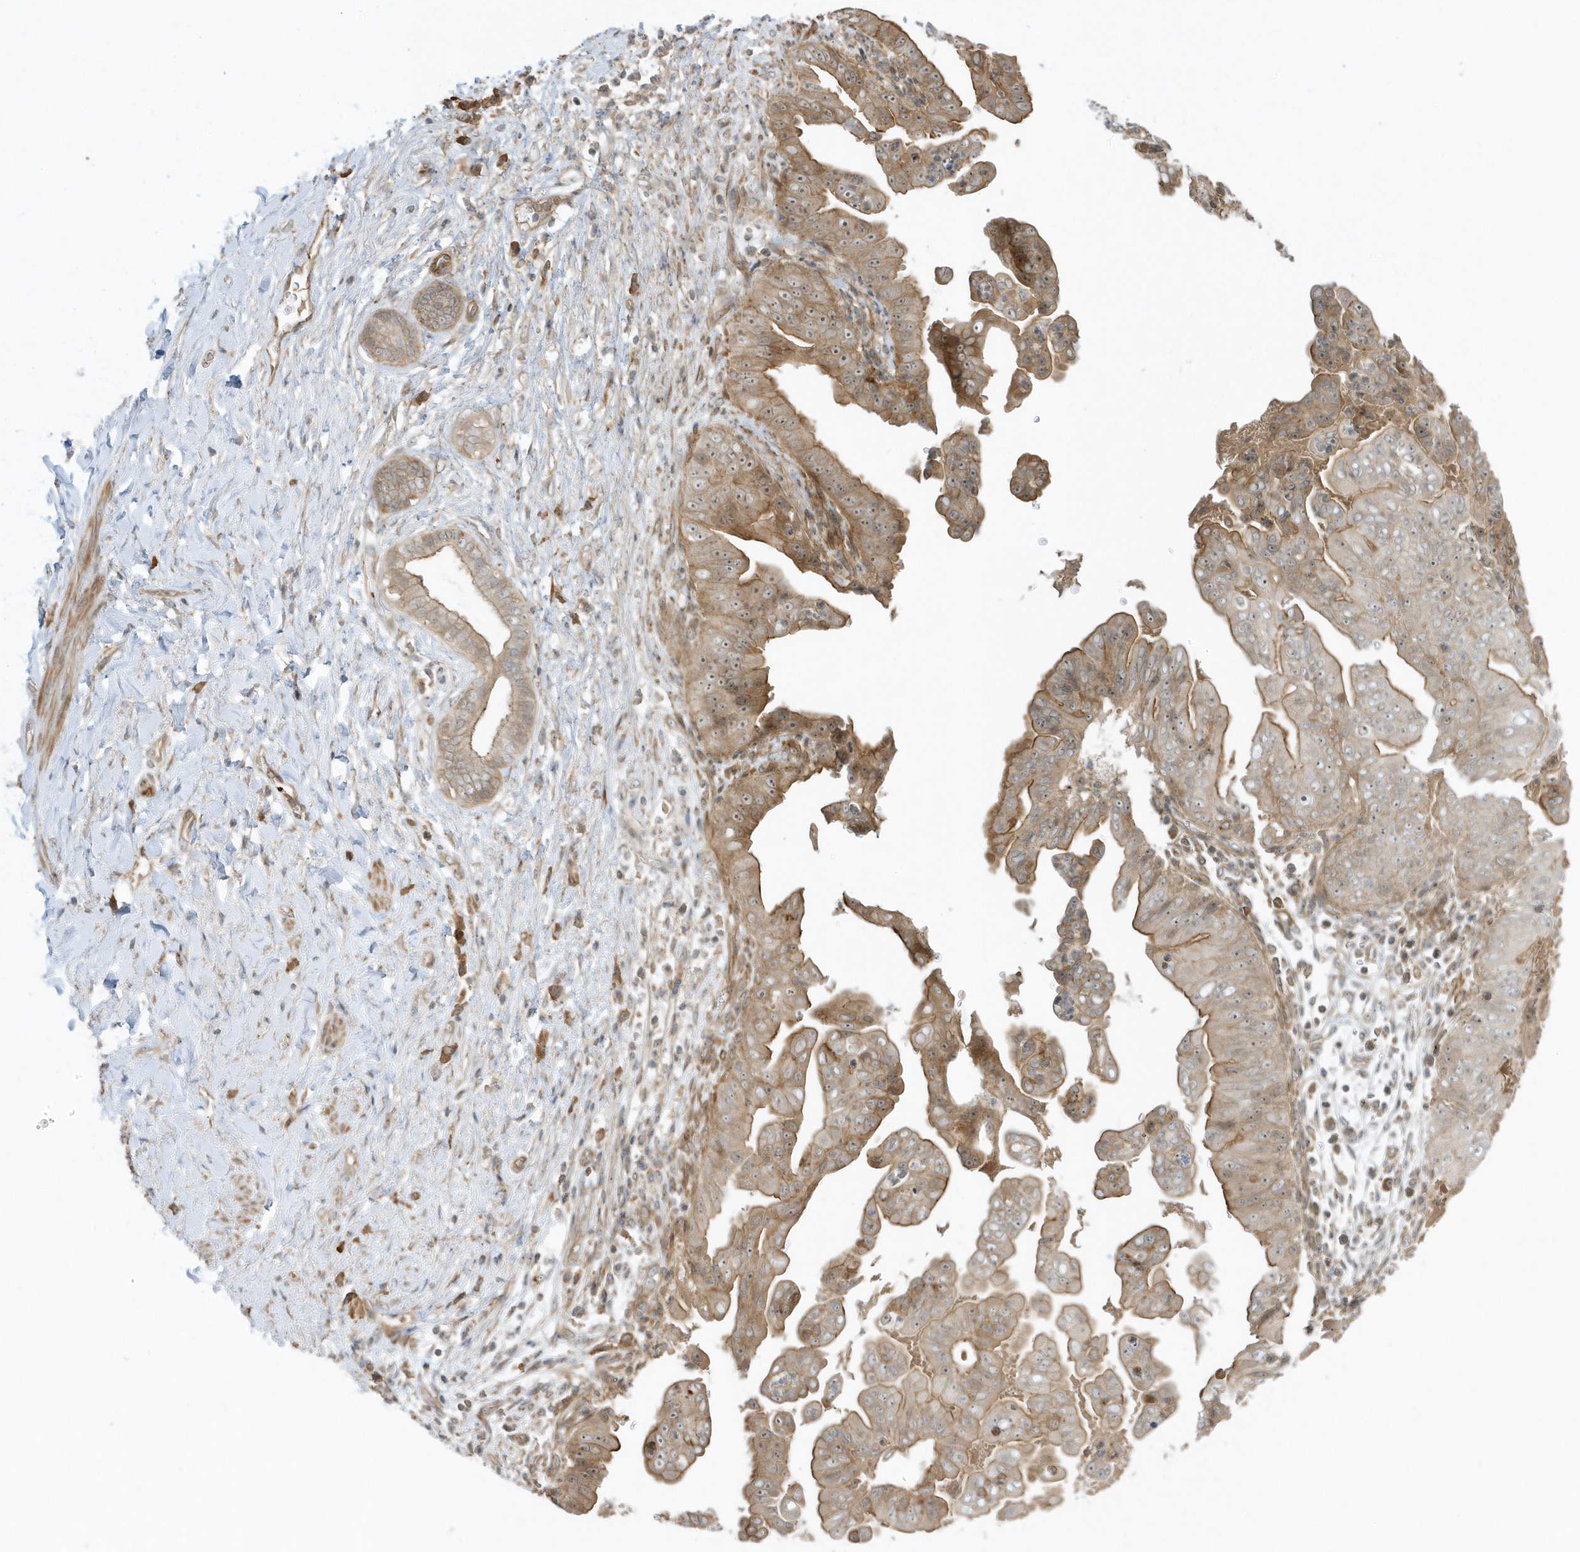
{"staining": {"intensity": "moderate", "quantity": ">75%", "location": "cytoplasmic/membranous"}, "tissue": "pancreatic cancer", "cell_type": "Tumor cells", "image_type": "cancer", "snomed": [{"axis": "morphology", "description": "Adenocarcinoma, NOS"}, {"axis": "topography", "description": "Pancreas"}], "caption": "Adenocarcinoma (pancreatic) tissue demonstrates moderate cytoplasmic/membranous staining in approximately >75% of tumor cells", "gene": "ZBTB8A", "patient": {"sex": "female", "age": 78}}